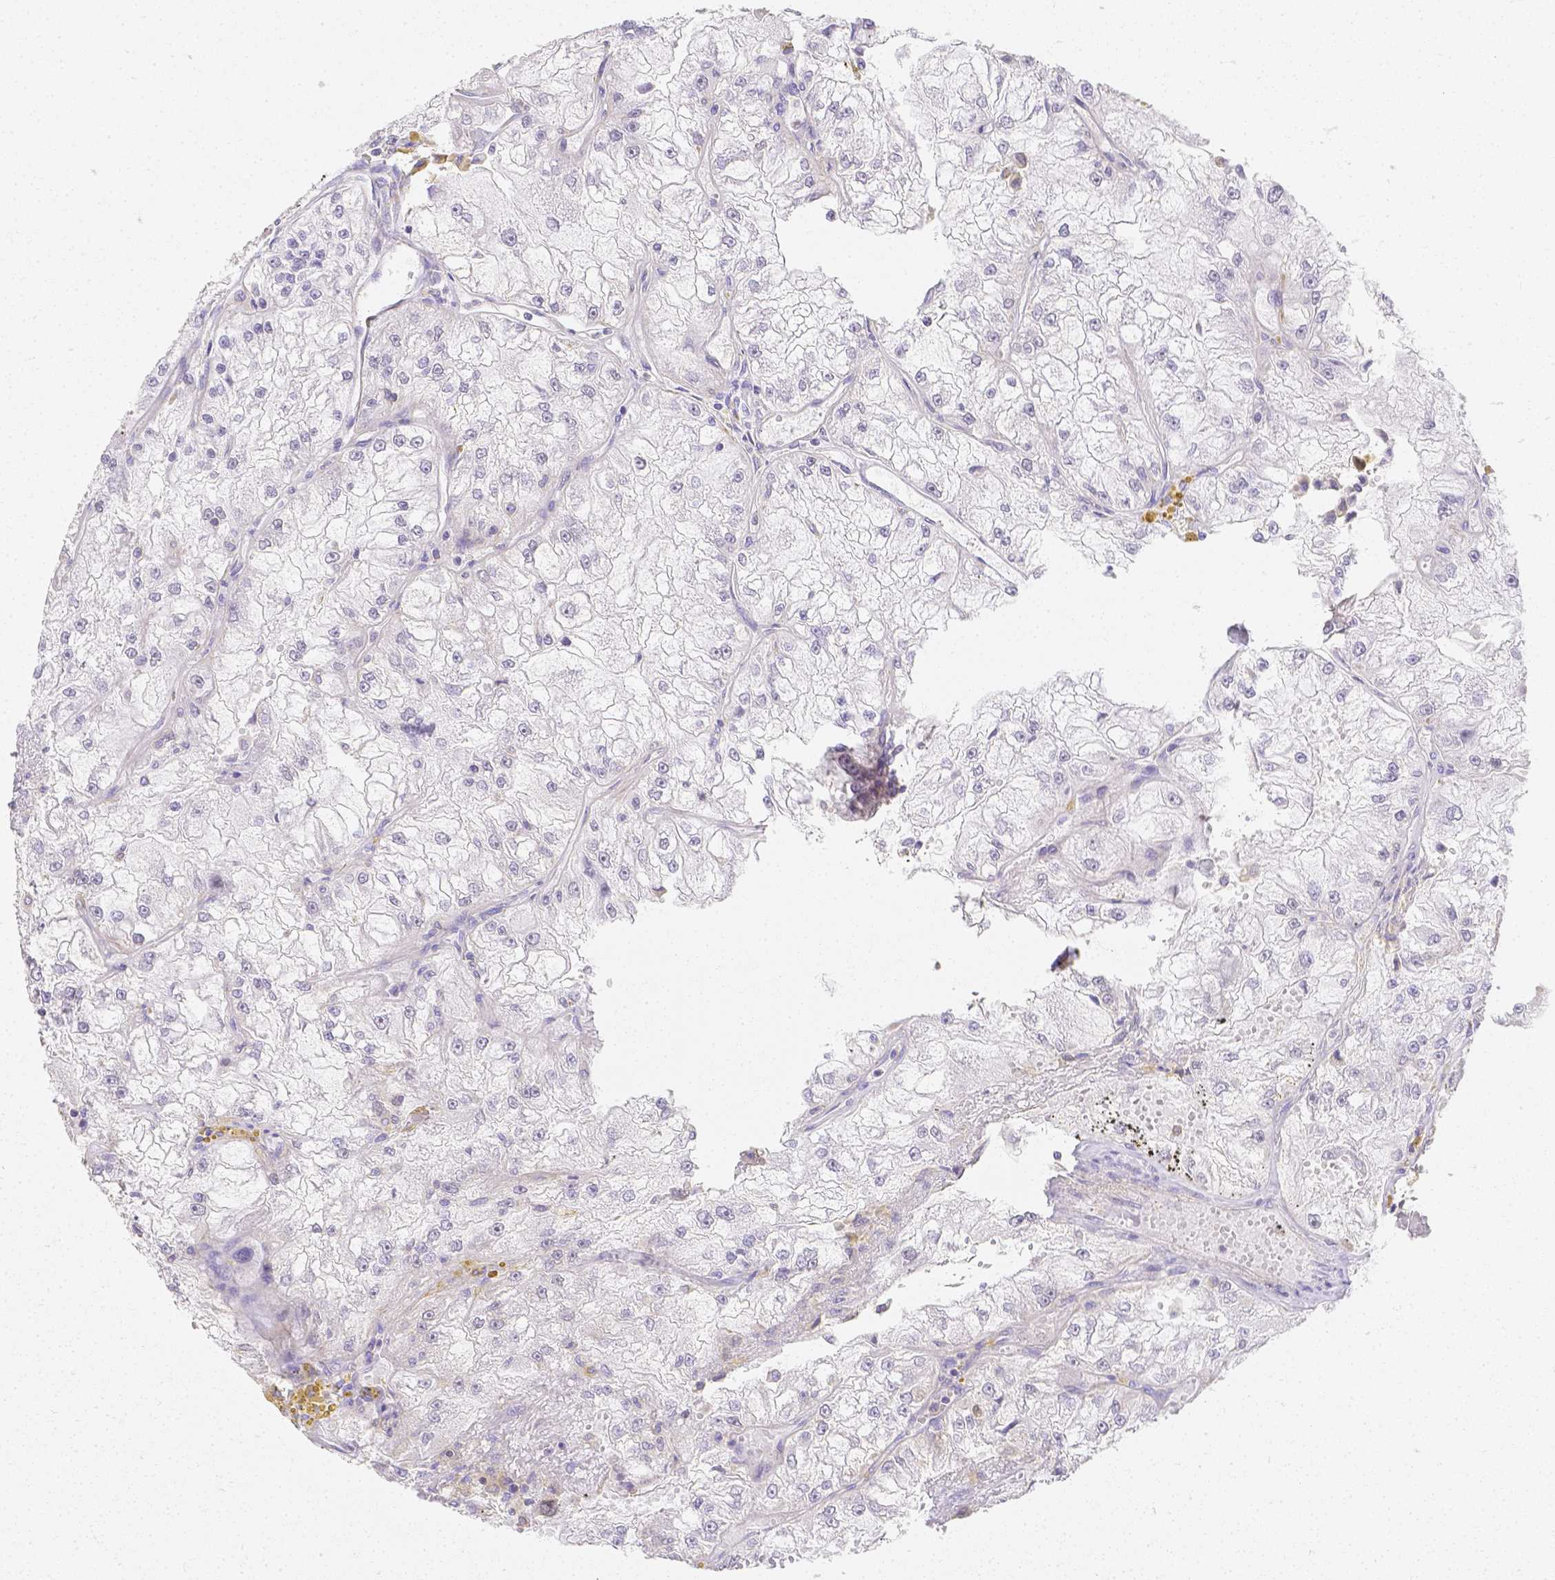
{"staining": {"intensity": "negative", "quantity": "none", "location": "none"}, "tissue": "renal cancer", "cell_type": "Tumor cells", "image_type": "cancer", "snomed": [{"axis": "morphology", "description": "Adenocarcinoma, NOS"}, {"axis": "topography", "description": "Kidney"}], "caption": "IHC photomicrograph of adenocarcinoma (renal) stained for a protein (brown), which demonstrates no expression in tumor cells.", "gene": "ASAH2", "patient": {"sex": "female", "age": 72}}